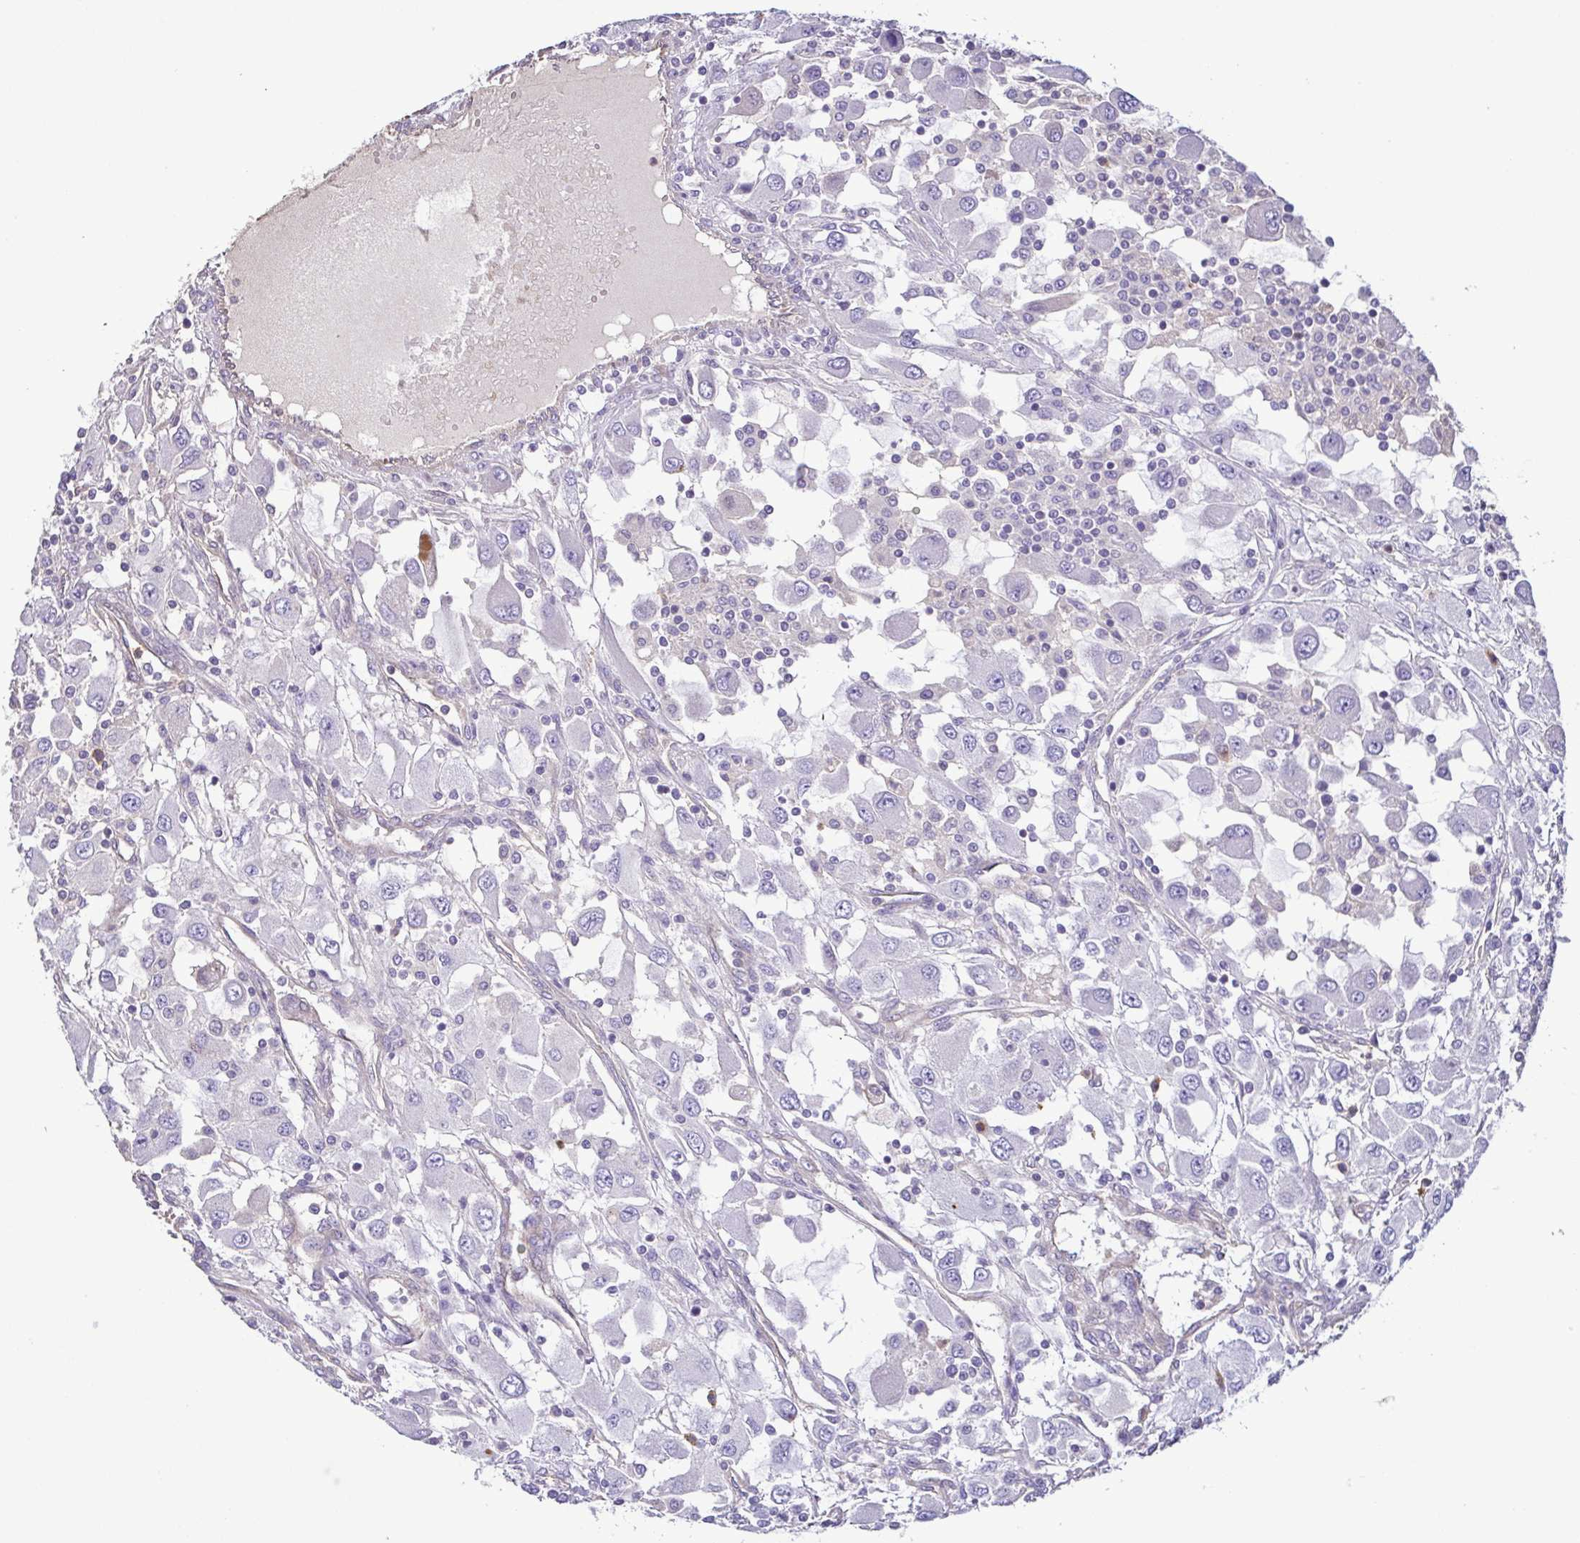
{"staining": {"intensity": "negative", "quantity": "none", "location": "none"}, "tissue": "renal cancer", "cell_type": "Tumor cells", "image_type": "cancer", "snomed": [{"axis": "morphology", "description": "Adenocarcinoma, NOS"}, {"axis": "topography", "description": "Kidney"}], "caption": "High power microscopy image of an immunohistochemistry (IHC) micrograph of renal adenocarcinoma, revealing no significant positivity in tumor cells.", "gene": "MYL10", "patient": {"sex": "female", "age": 67}}